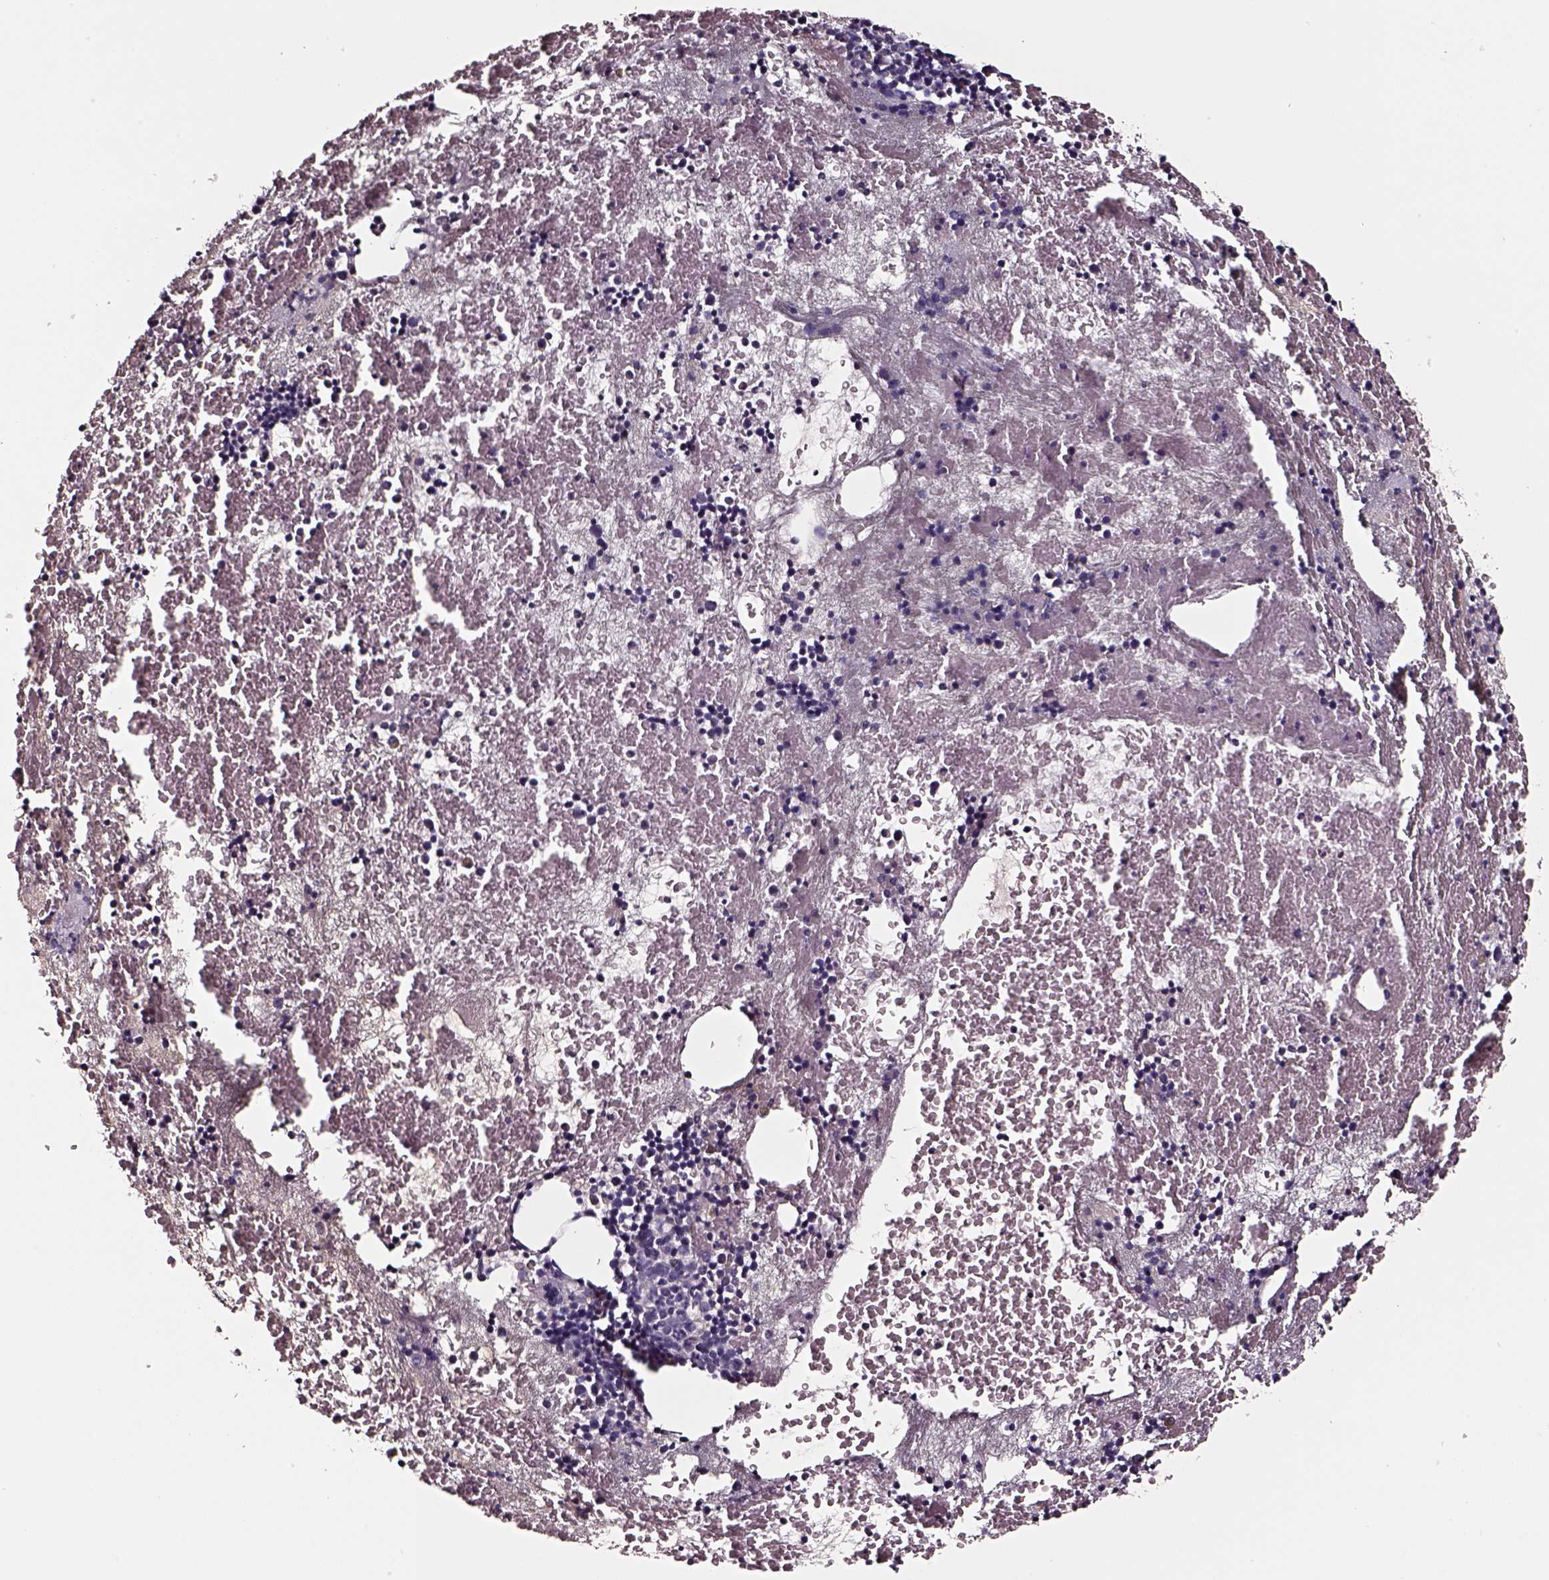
{"staining": {"intensity": "negative", "quantity": "none", "location": "none"}, "tissue": "bone marrow", "cell_type": "Hematopoietic cells", "image_type": "normal", "snomed": [{"axis": "morphology", "description": "Normal tissue, NOS"}, {"axis": "topography", "description": "Bone marrow"}], "caption": "Immunohistochemistry photomicrograph of normal bone marrow stained for a protein (brown), which displays no positivity in hematopoietic cells. (Stains: DAB IHC with hematoxylin counter stain, Microscopy: brightfield microscopy at high magnification).", "gene": "SMIM17", "patient": {"sex": "male", "age": 79}}